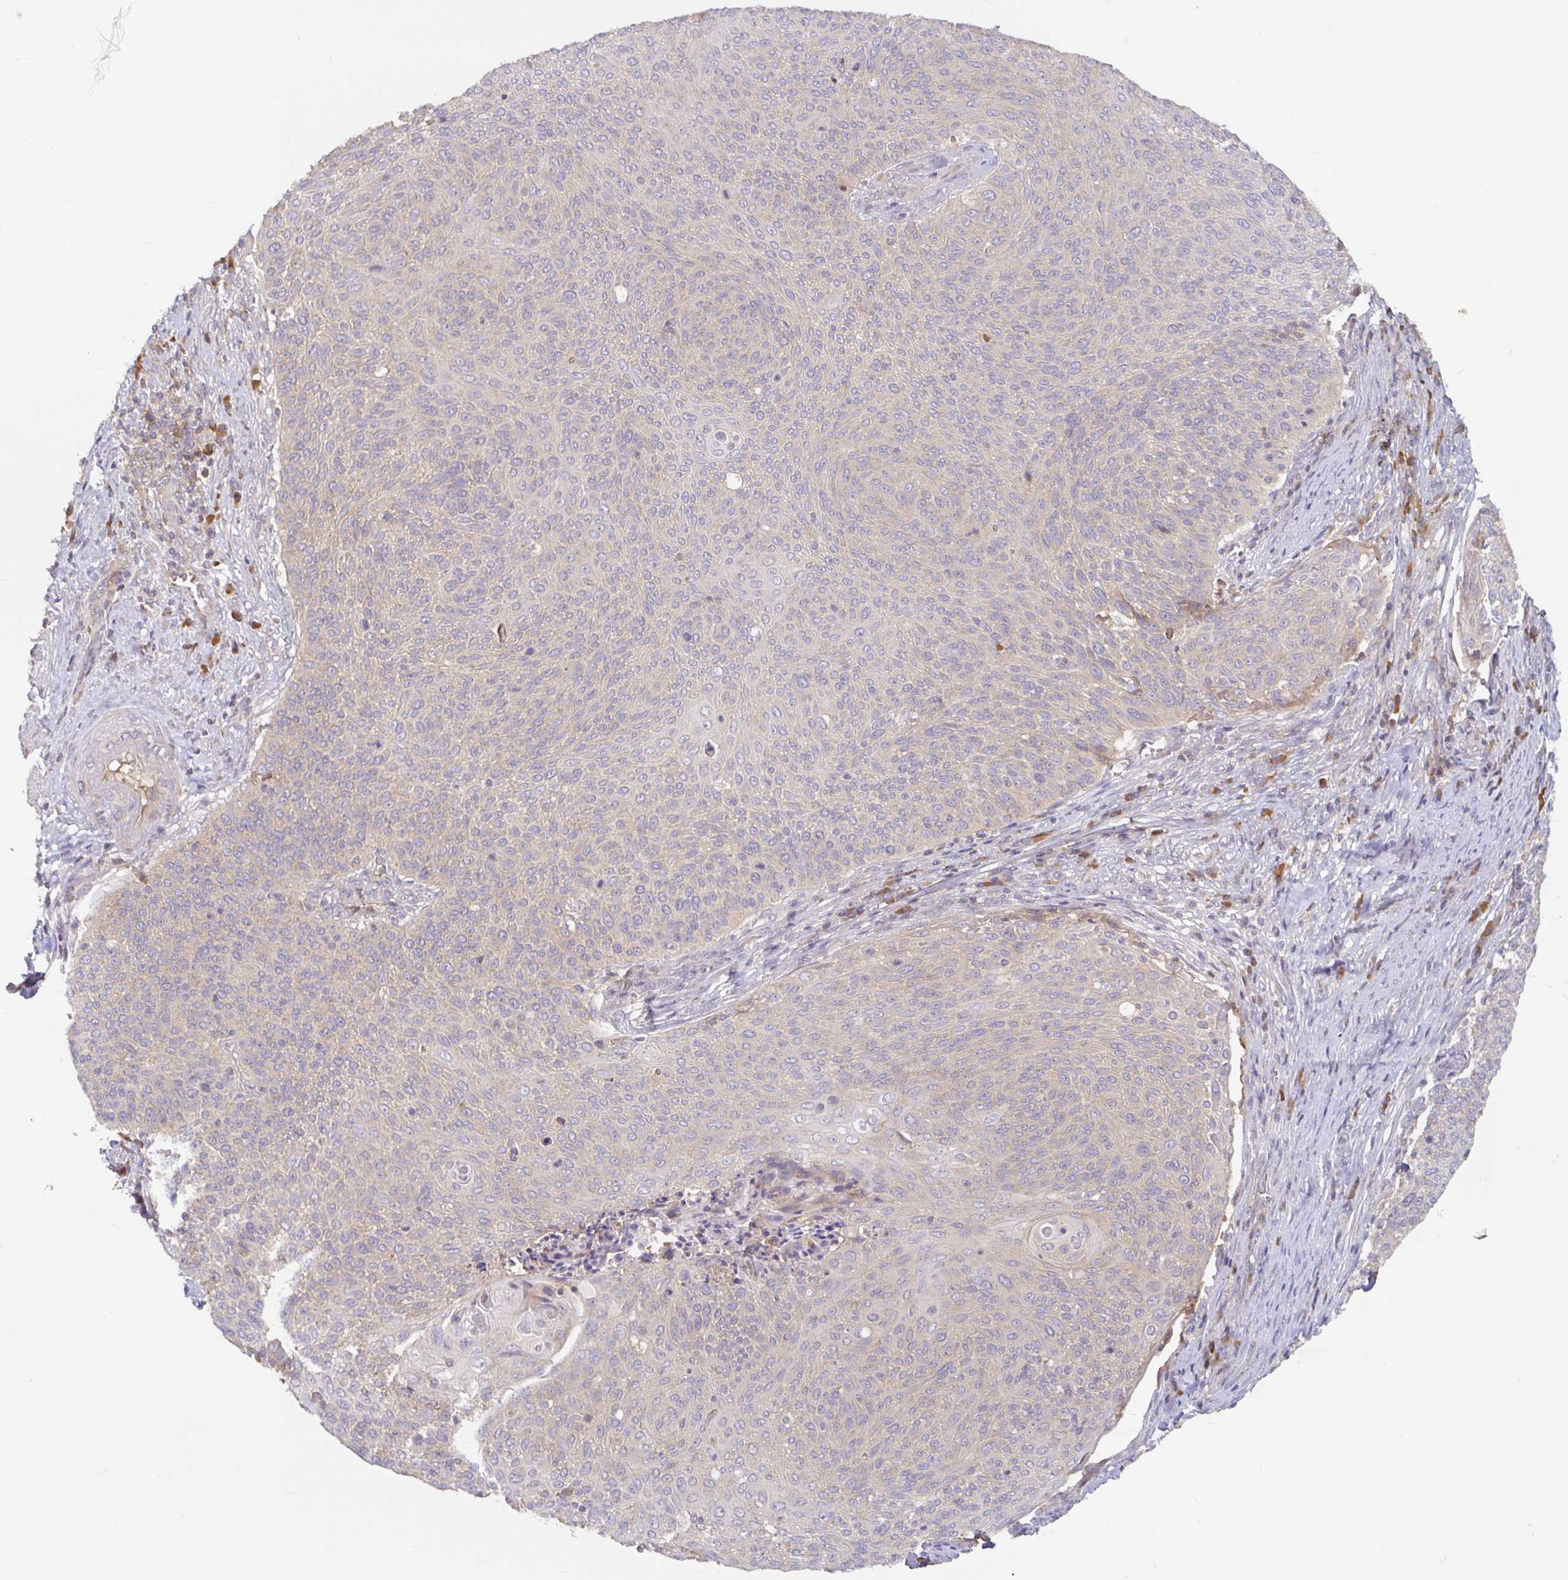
{"staining": {"intensity": "weak", "quantity": "<25%", "location": "cytoplasmic/membranous"}, "tissue": "cervical cancer", "cell_type": "Tumor cells", "image_type": "cancer", "snomed": [{"axis": "morphology", "description": "Squamous cell carcinoma, NOS"}, {"axis": "topography", "description": "Cervix"}], "caption": "Histopathology image shows no significant protein positivity in tumor cells of cervical cancer.", "gene": "LARP1", "patient": {"sex": "female", "age": 31}}